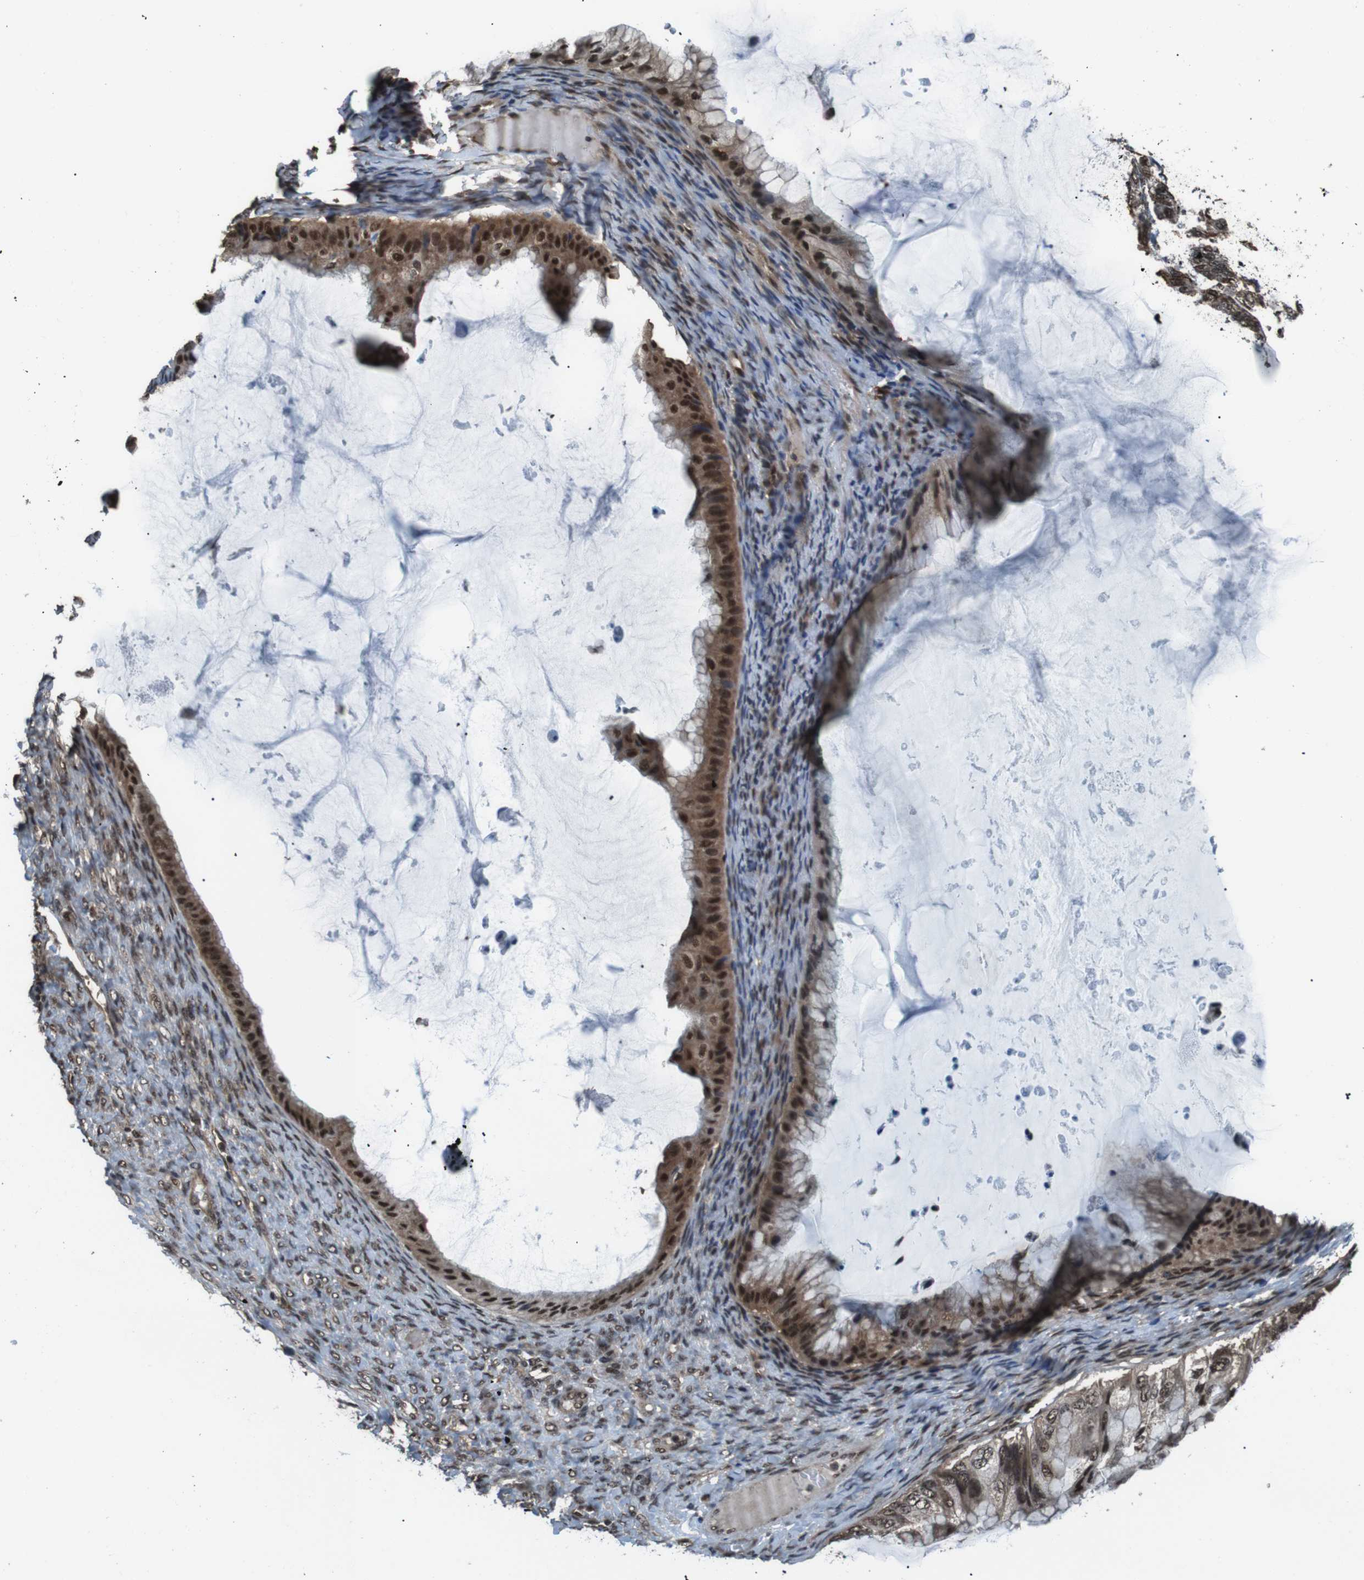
{"staining": {"intensity": "strong", "quantity": ">75%", "location": "cytoplasmic/membranous,nuclear"}, "tissue": "ovarian cancer", "cell_type": "Tumor cells", "image_type": "cancer", "snomed": [{"axis": "morphology", "description": "Cystadenocarcinoma, mucinous, NOS"}, {"axis": "topography", "description": "Ovary"}], "caption": "This photomicrograph reveals IHC staining of human ovarian mucinous cystadenocarcinoma, with high strong cytoplasmic/membranous and nuclear positivity in approximately >75% of tumor cells.", "gene": "NR4A2", "patient": {"sex": "female", "age": 61}}